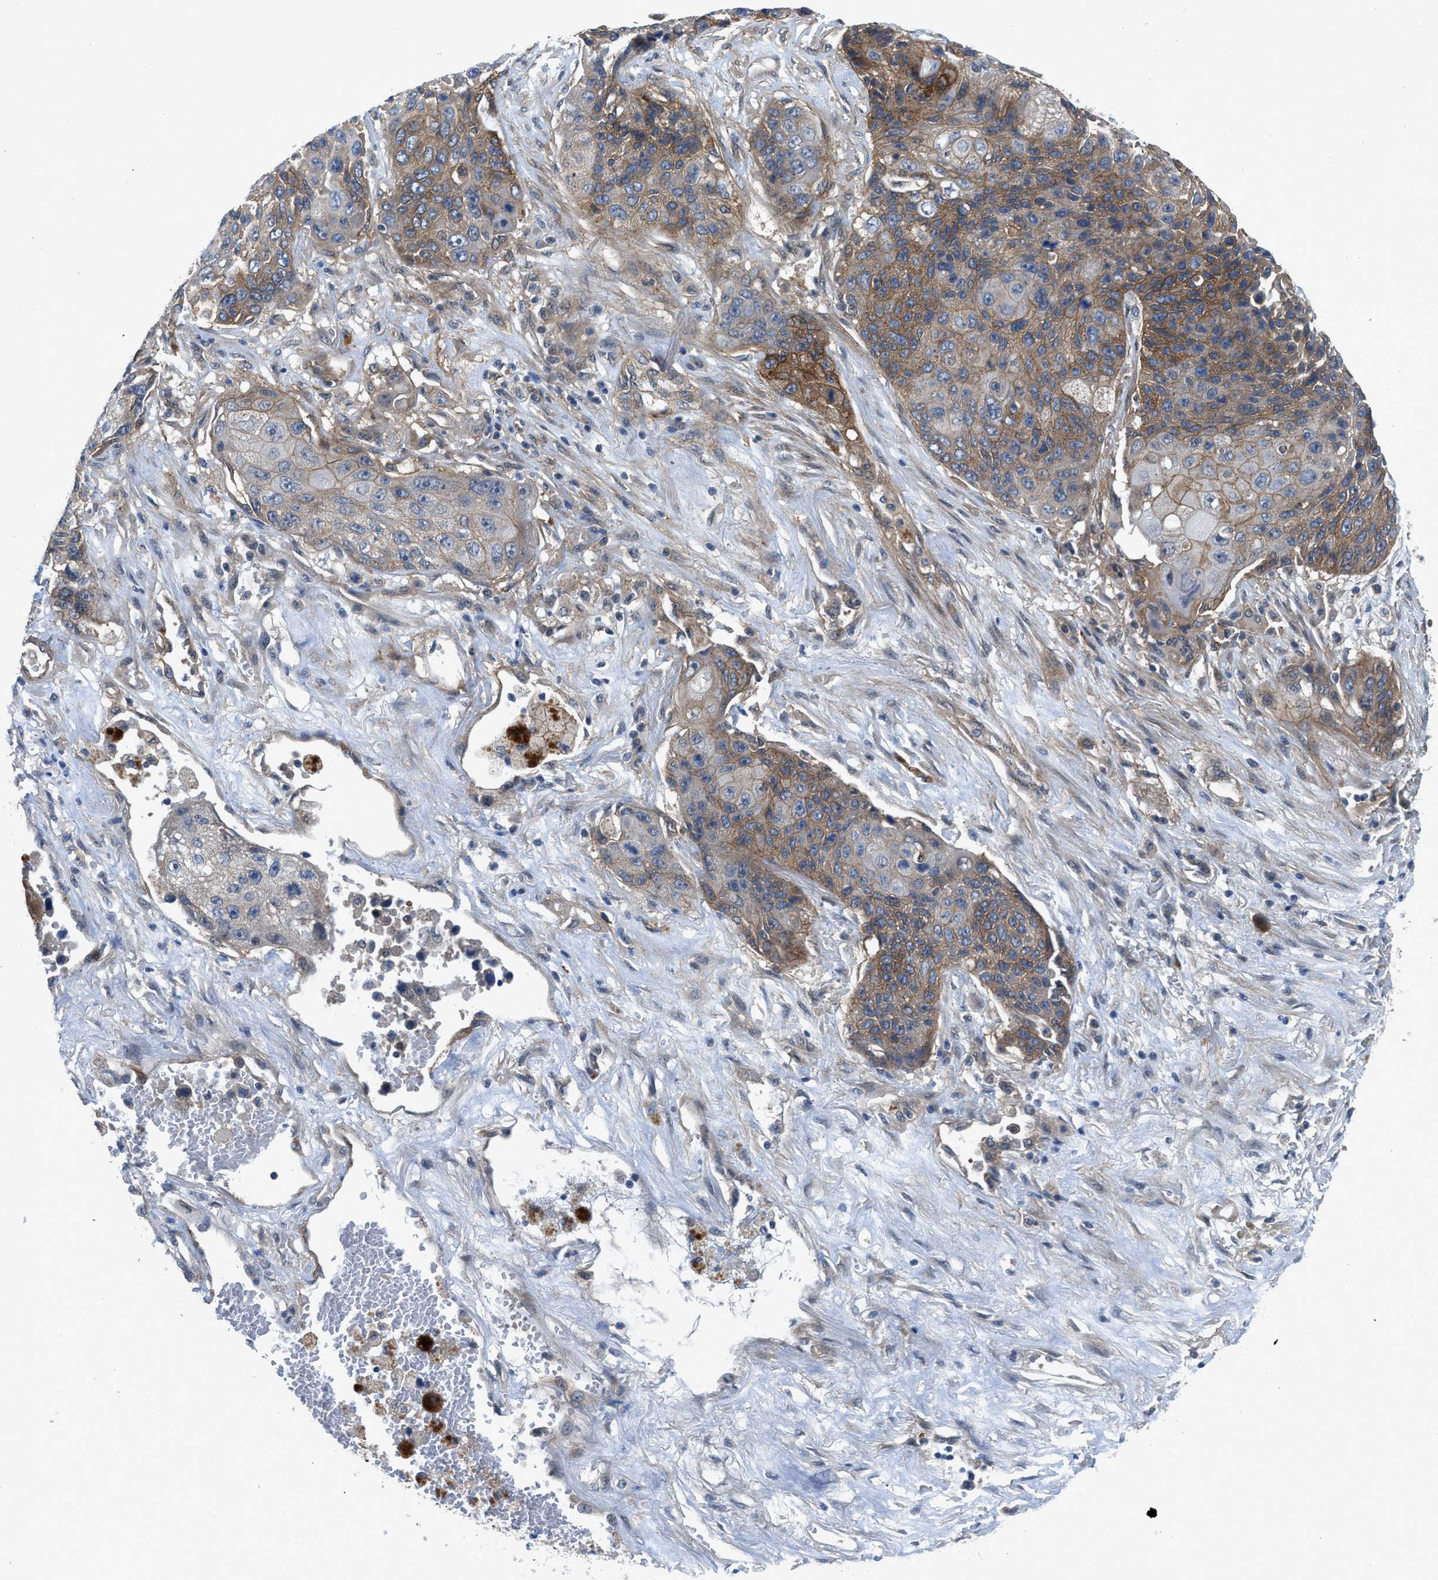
{"staining": {"intensity": "weak", "quantity": ">75%", "location": "cytoplasmic/membranous"}, "tissue": "lung cancer", "cell_type": "Tumor cells", "image_type": "cancer", "snomed": [{"axis": "morphology", "description": "Squamous cell carcinoma, NOS"}, {"axis": "topography", "description": "Lung"}], "caption": "DAB (3,3'-diaminobenzidine) immunohistochemical staining of squamous cell carcinoma (lung) shows weak cytoplasmic/membranous protein expression in about >75% of tumor cells. Using DAB (brown) and hematoxylin (blue) stains, captured at high magnification using brightfield microscopy.", "gene": "PANX1", "patient": {"sex": "male", "age": 61}}